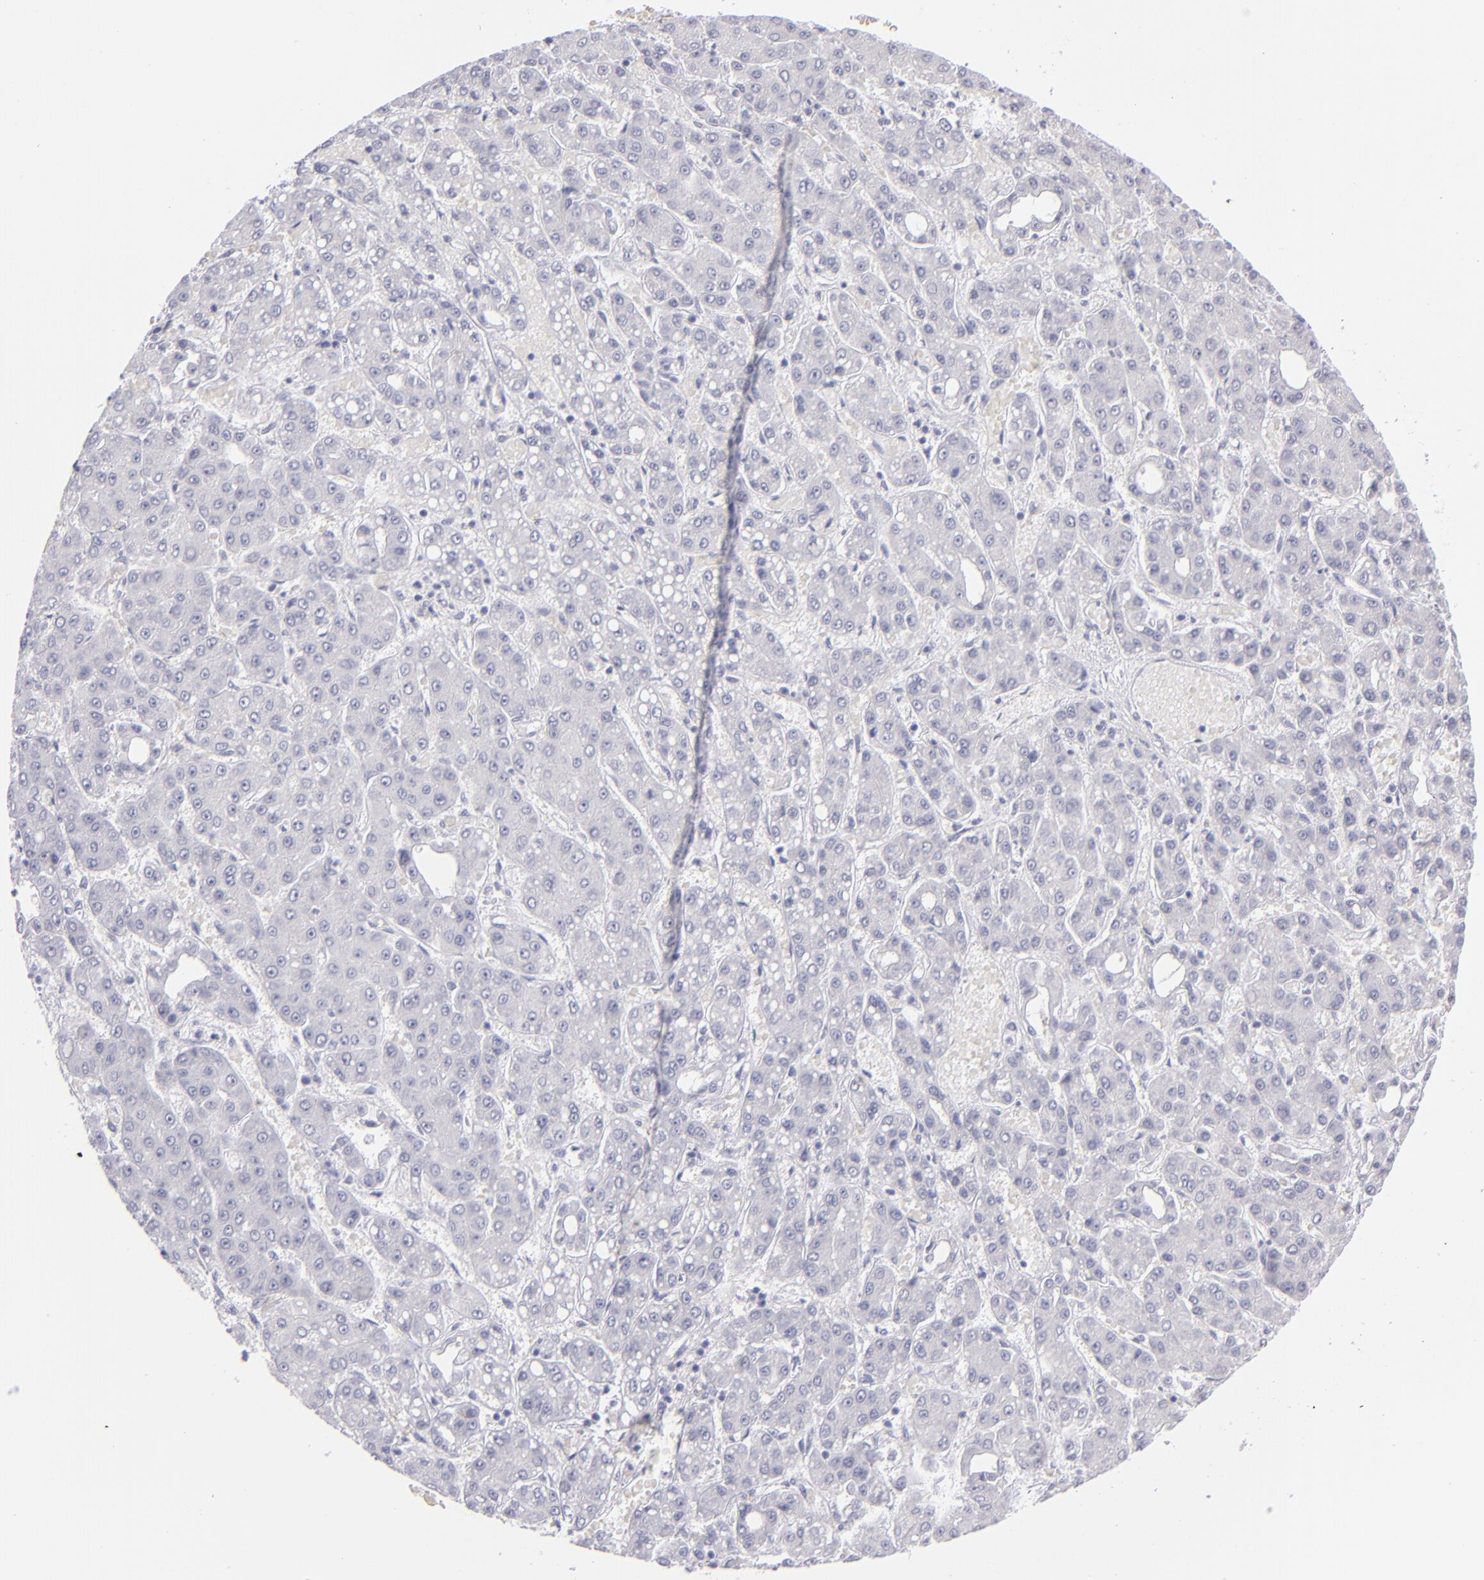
{"staining": {"intensity": "negative", "quantity": "none", "location": "none"}, "tissue": "liver cancer", "cell_type": "Tumor cells", "image_type": "cancer", "snomed": [{"axis": "morphology", "description": "Carcinoma, Hepatocellular, NOS"}, {"axis": "topography", "description": "Liver"}], "caption": "Tumor cells show no significant protein staining in liver hepatocellular carcinoma.", "gene": "MYH11", "patient": {"sex": "male", "age": 69}}